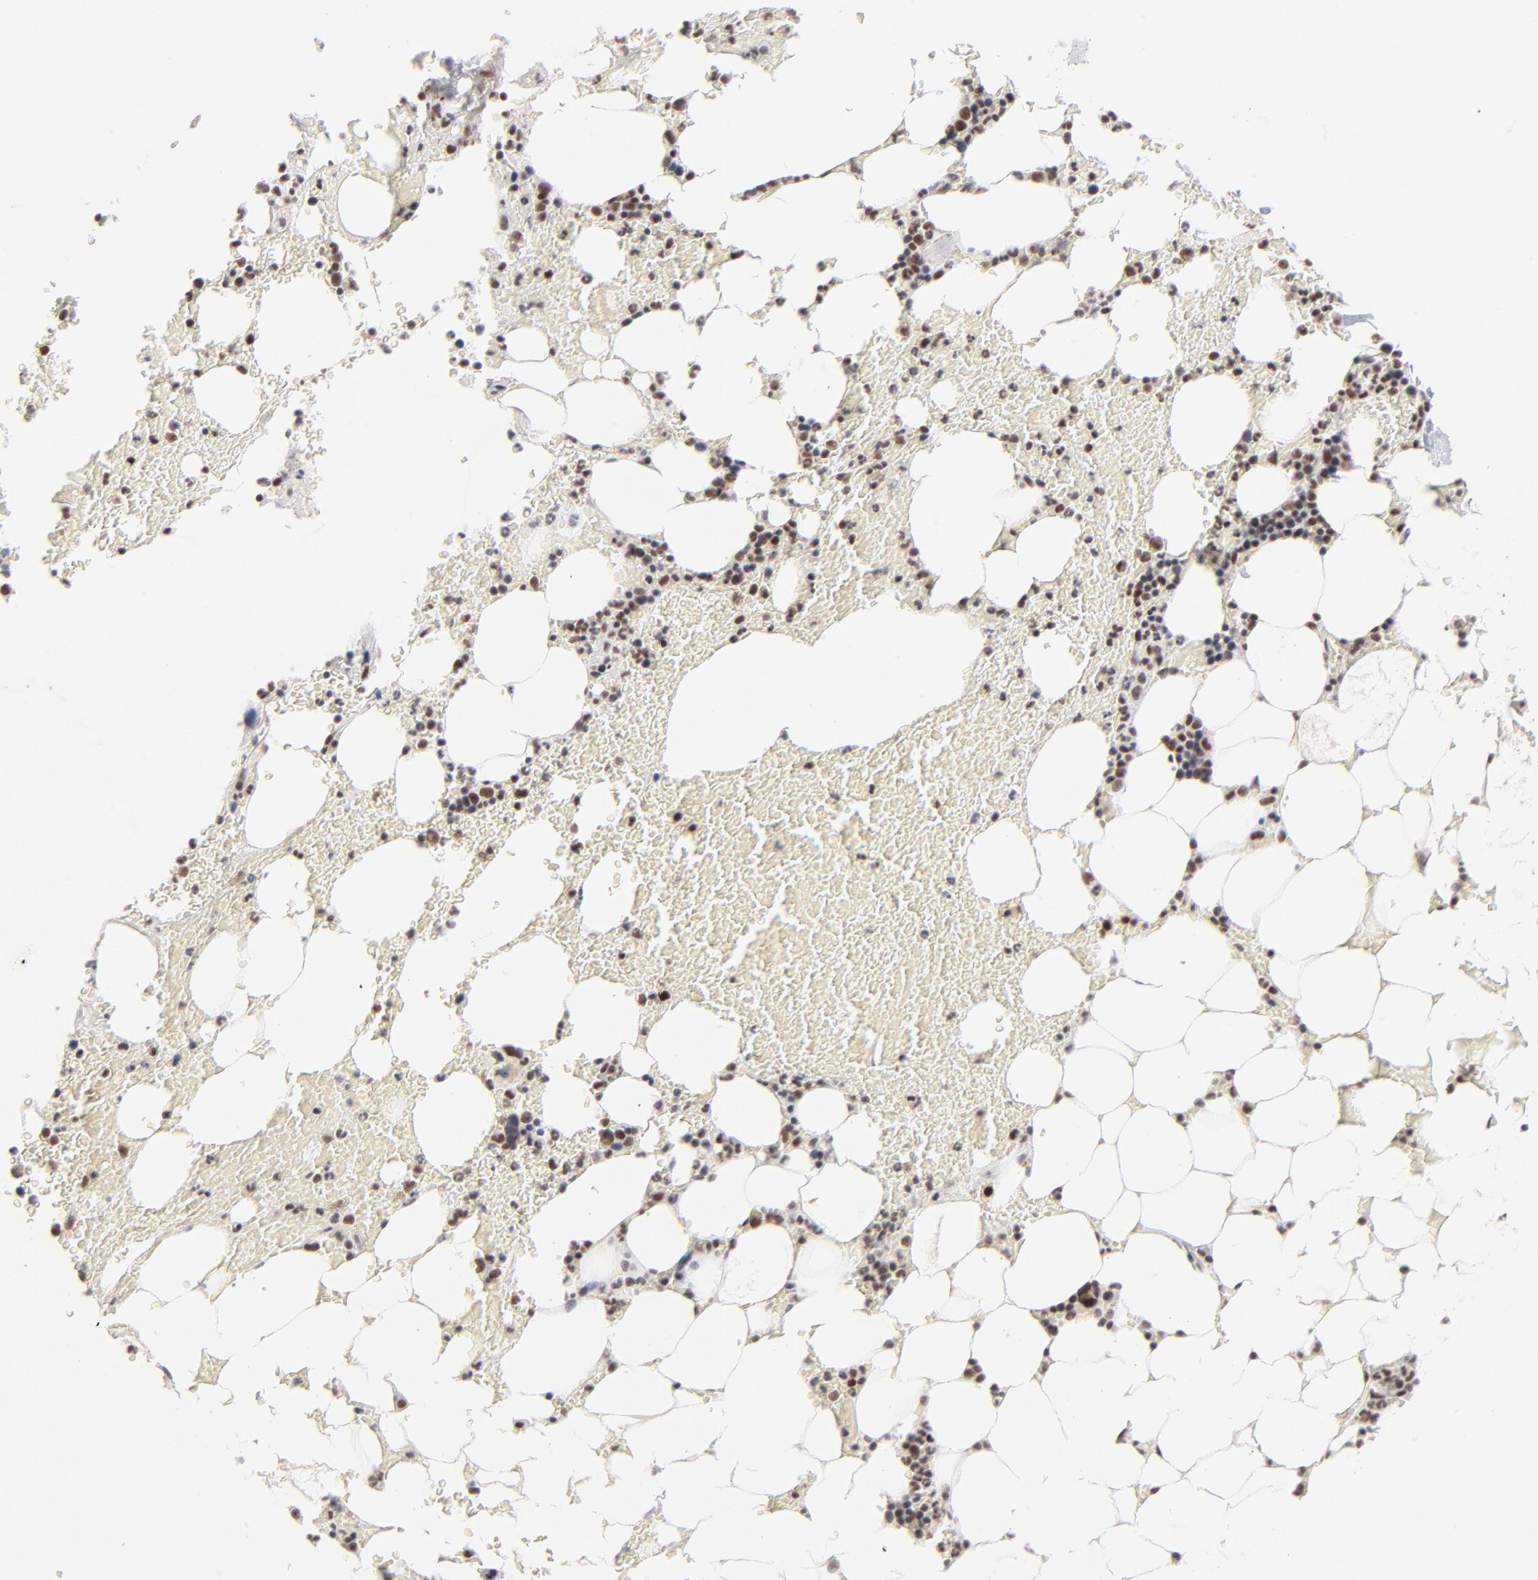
{"staining": {"intensity": "moderate", "quantity": "25%-75%", "location": "nuclear"}, "tissue": "bone marrow", "cell_type": "Hematopoietic cells", "image_type": "normal", "snomed": [{"axis": "morphology", "description": "Normal tissue, NOS"}, {"axis": "topography", "description": "Bone marrow"}], "caption": "Protein expression analysis of unremarkable human bone marrow reveals moderate nuclear positivity in about 25%-75% of hematopoietic cells. The protein of interest is stained brown, and the nuclei are stained in blue (DAB IHC with brightfield microscopy, high magnification).", "gene": "ZNF143", "patient": {"sex": "female", "age": 73}}